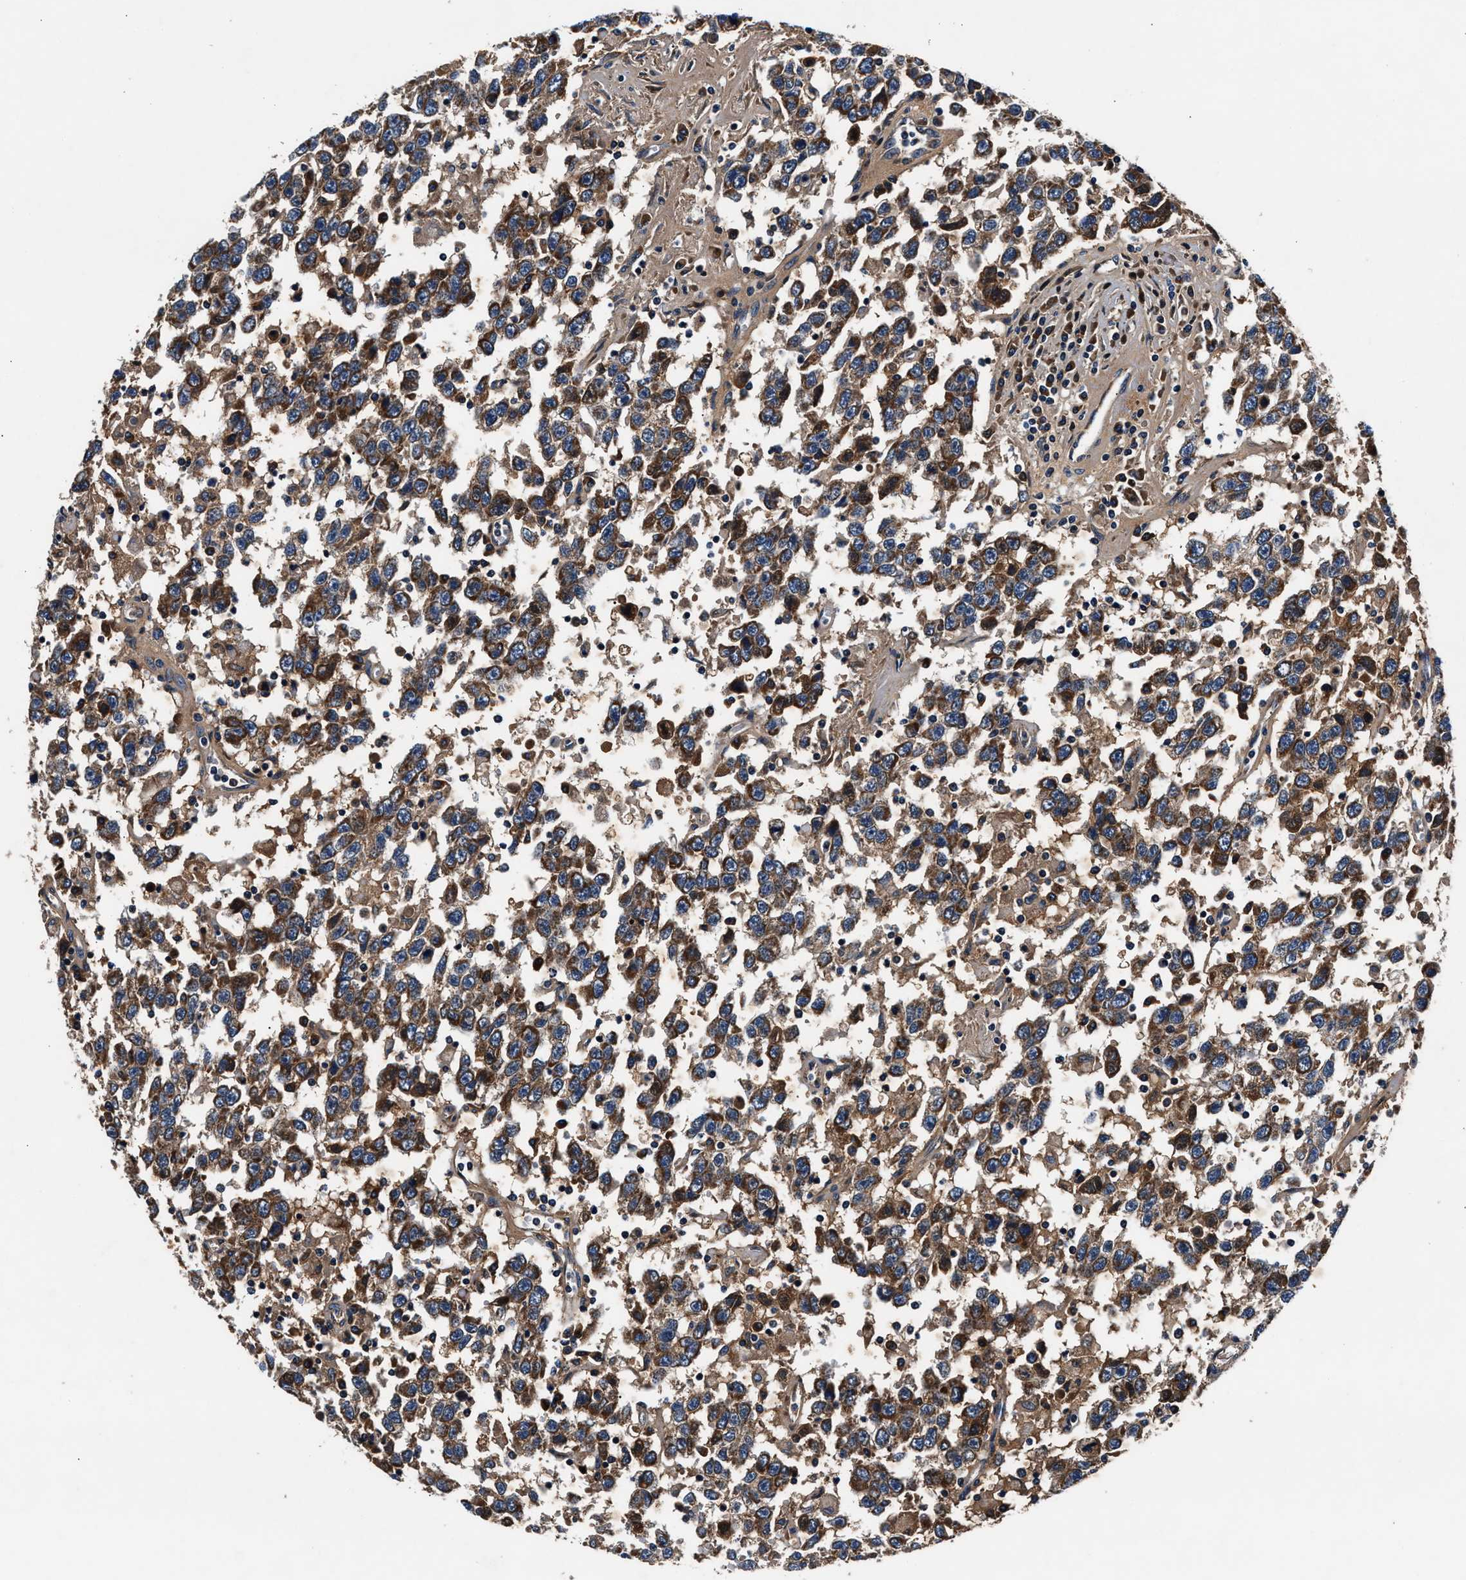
{"staining": {"intensity": "moderate", "quantity": ">75%", "location": "cytoplasmic/membranous"}, "tissue": "testis cancer", "cell_type": "Tumor cells", "image_type": "cancer", "snomed": [{"axis": "morphology", "description": "Seminoma, NOS"}, {"axis": "topography", "description": "Testis"}], "caption": "Moderate cytoplasmic/membranous protein expression is identified in about >75% of tumor cells in testis cancer (seminoma).", "gene": "IMMT", "patient": {"sex": "male", "age": 41}}